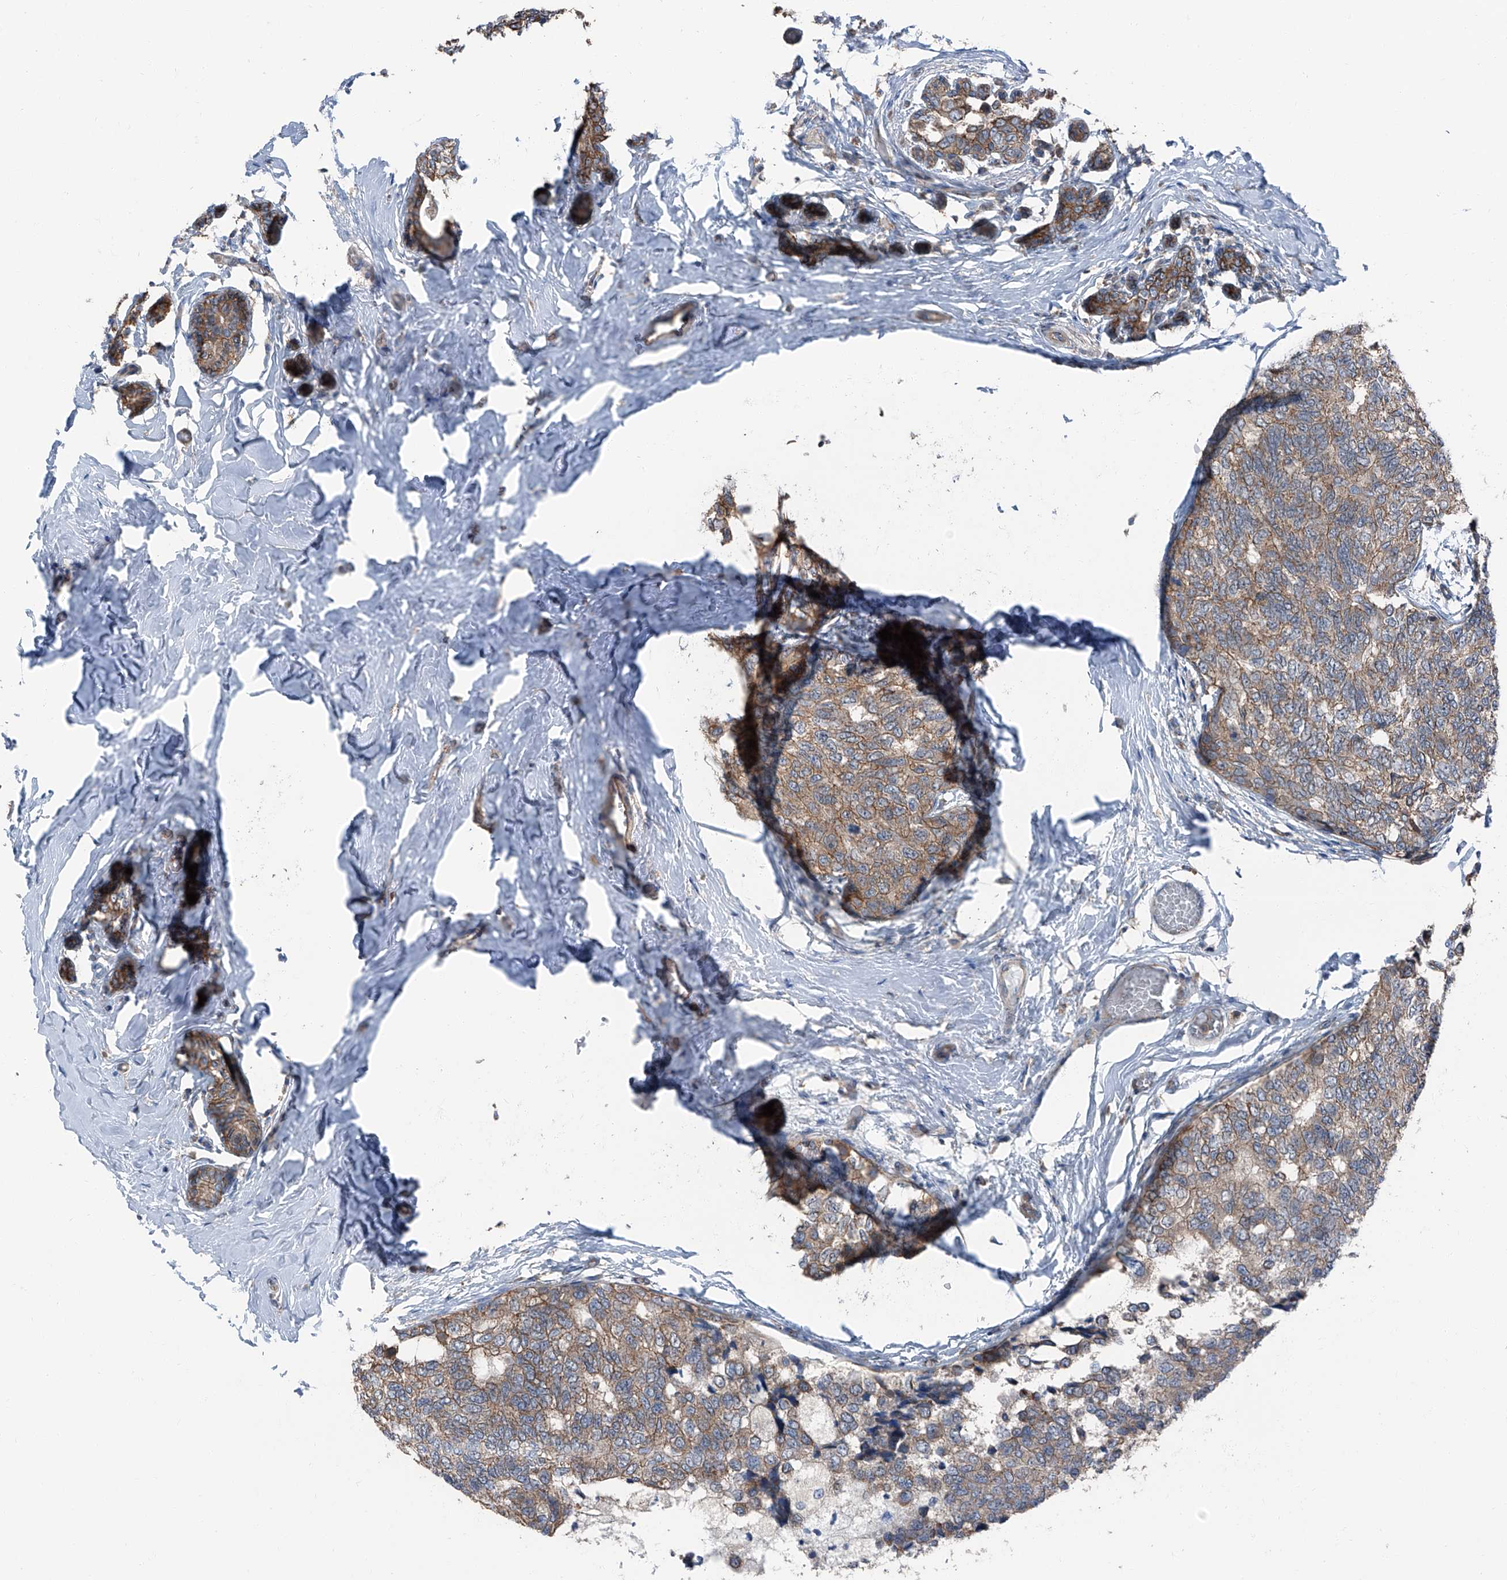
{"staining": {"intensity": "moderate", "quantity": ">75%", "location": "cytoplasmic/membranous"}, "tissue": "breast cancer", "cell_type": "Tumor cells", "image_type": "cancer", "snomed": [{"axis": "morphology", "description": "Normal tissue, NOS"}, {"axis": "morphology", "description": "Duct carcinoma"}, {"axis": "topography", "description": "Breast"}], "caption": "Immunohistochemistry (IHC) (DAB (3,3'-diaminobenzidine)) staining of breast cancer (intraductal carcinoma) reveals moderate cytoplasmic/membranous protein expression in about >75% of tumor cells.", "gene": "GPR142", "patient": {"sex": "female", "age": 43}}